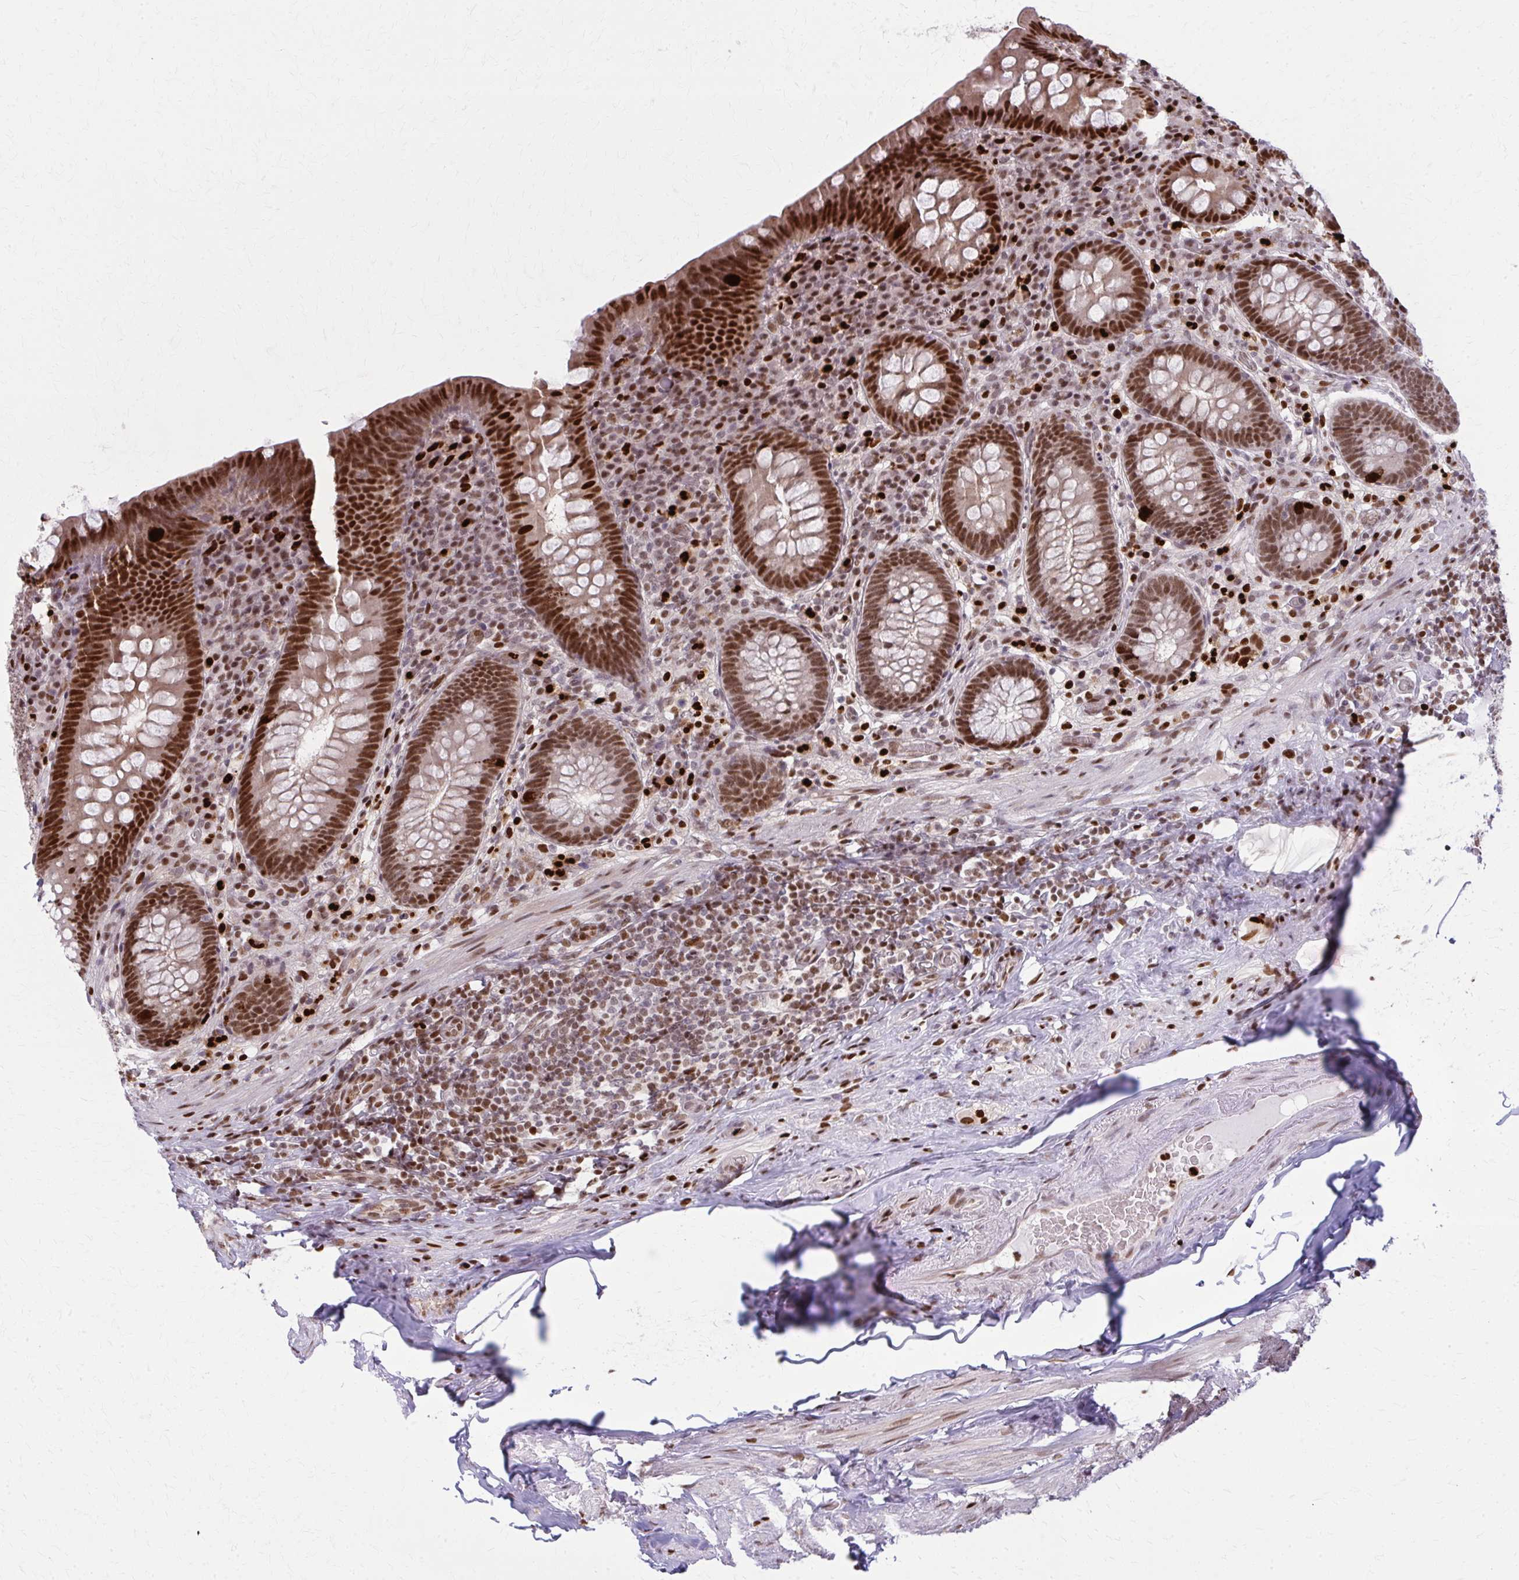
{"staining": {"intensity": "strong", "quantity": ">75%", "location": "cytoplasmic/membranous,nuclear"}, "tissue": "appendix", "cell_type": "Glandular cells", "image_type": "normal", "snomed": [{"axis": "morphology", "description": "Normal tissue, NOS"}, {"axis": "topography", "description": "Appendix"}], "caption": "Human appendix stained for a protein (brown) demonstrates strong cytoplasmic/membranous,nuclear positive staining in approximately >75% of glandular cells.", "gene": "ZNF559", "patient": {"sex": "male", "age": 71}}